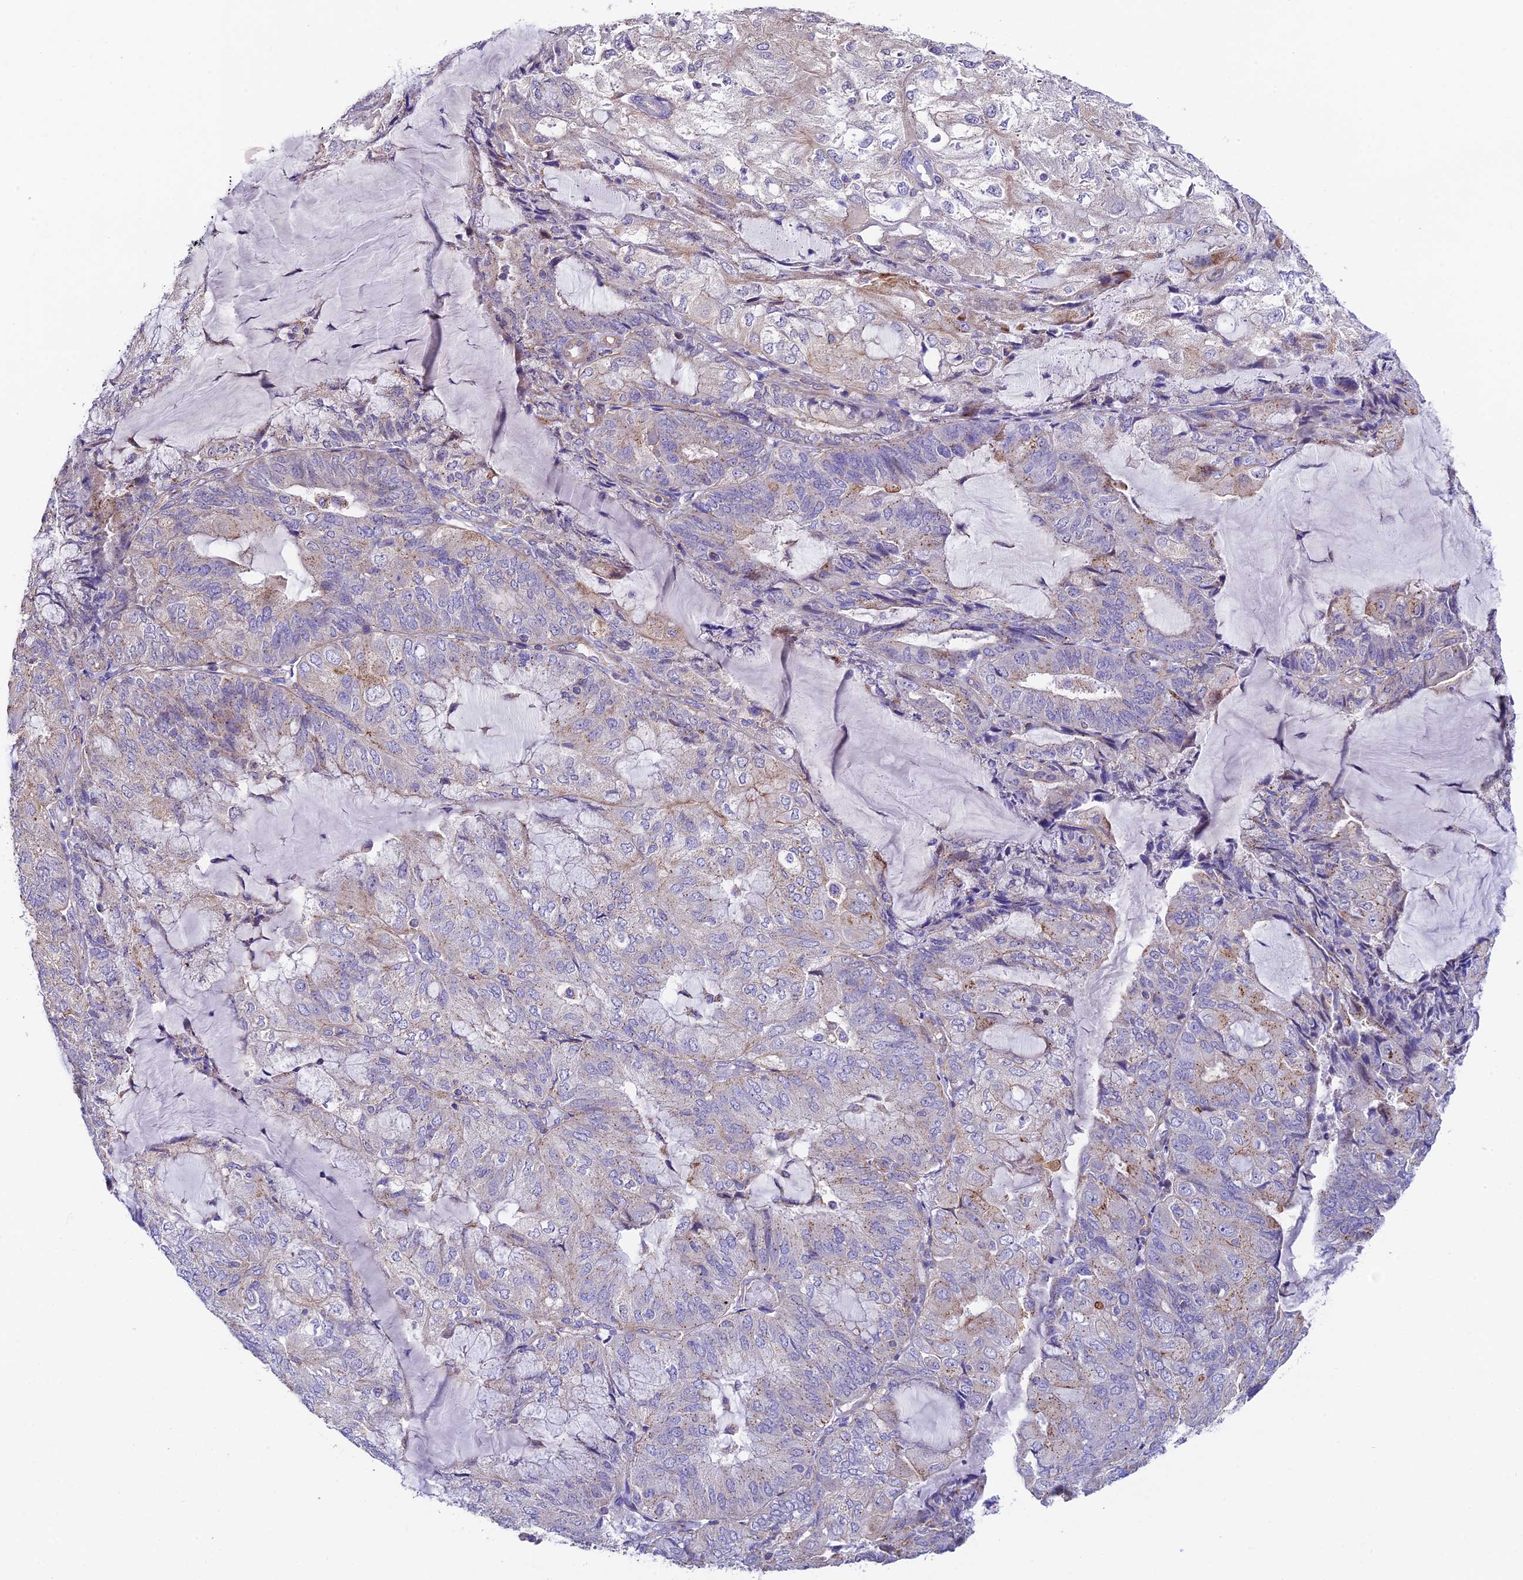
{"staining": {"intensity": "moderate", "quantity": "<25%", "location": "cytoplasmic/membranous"}, "tissue": "endometrial cancer", "cell_type": "Tumor cells", "image_type": "cancer", "snomed": [{"axis": "morphology", "description": "Adenocarcinoma, NOS"}, {"axis": "topography", "description": "Endometrium"}], "caption": "Endometrial cancer tissue reveals moderate cytoplasmic/membranous staining in approximately <25% of tumor cells, visualized by immunohistochemistry.", "gene": "QRFP", "patient": {"sex": "female", "age": 81}}